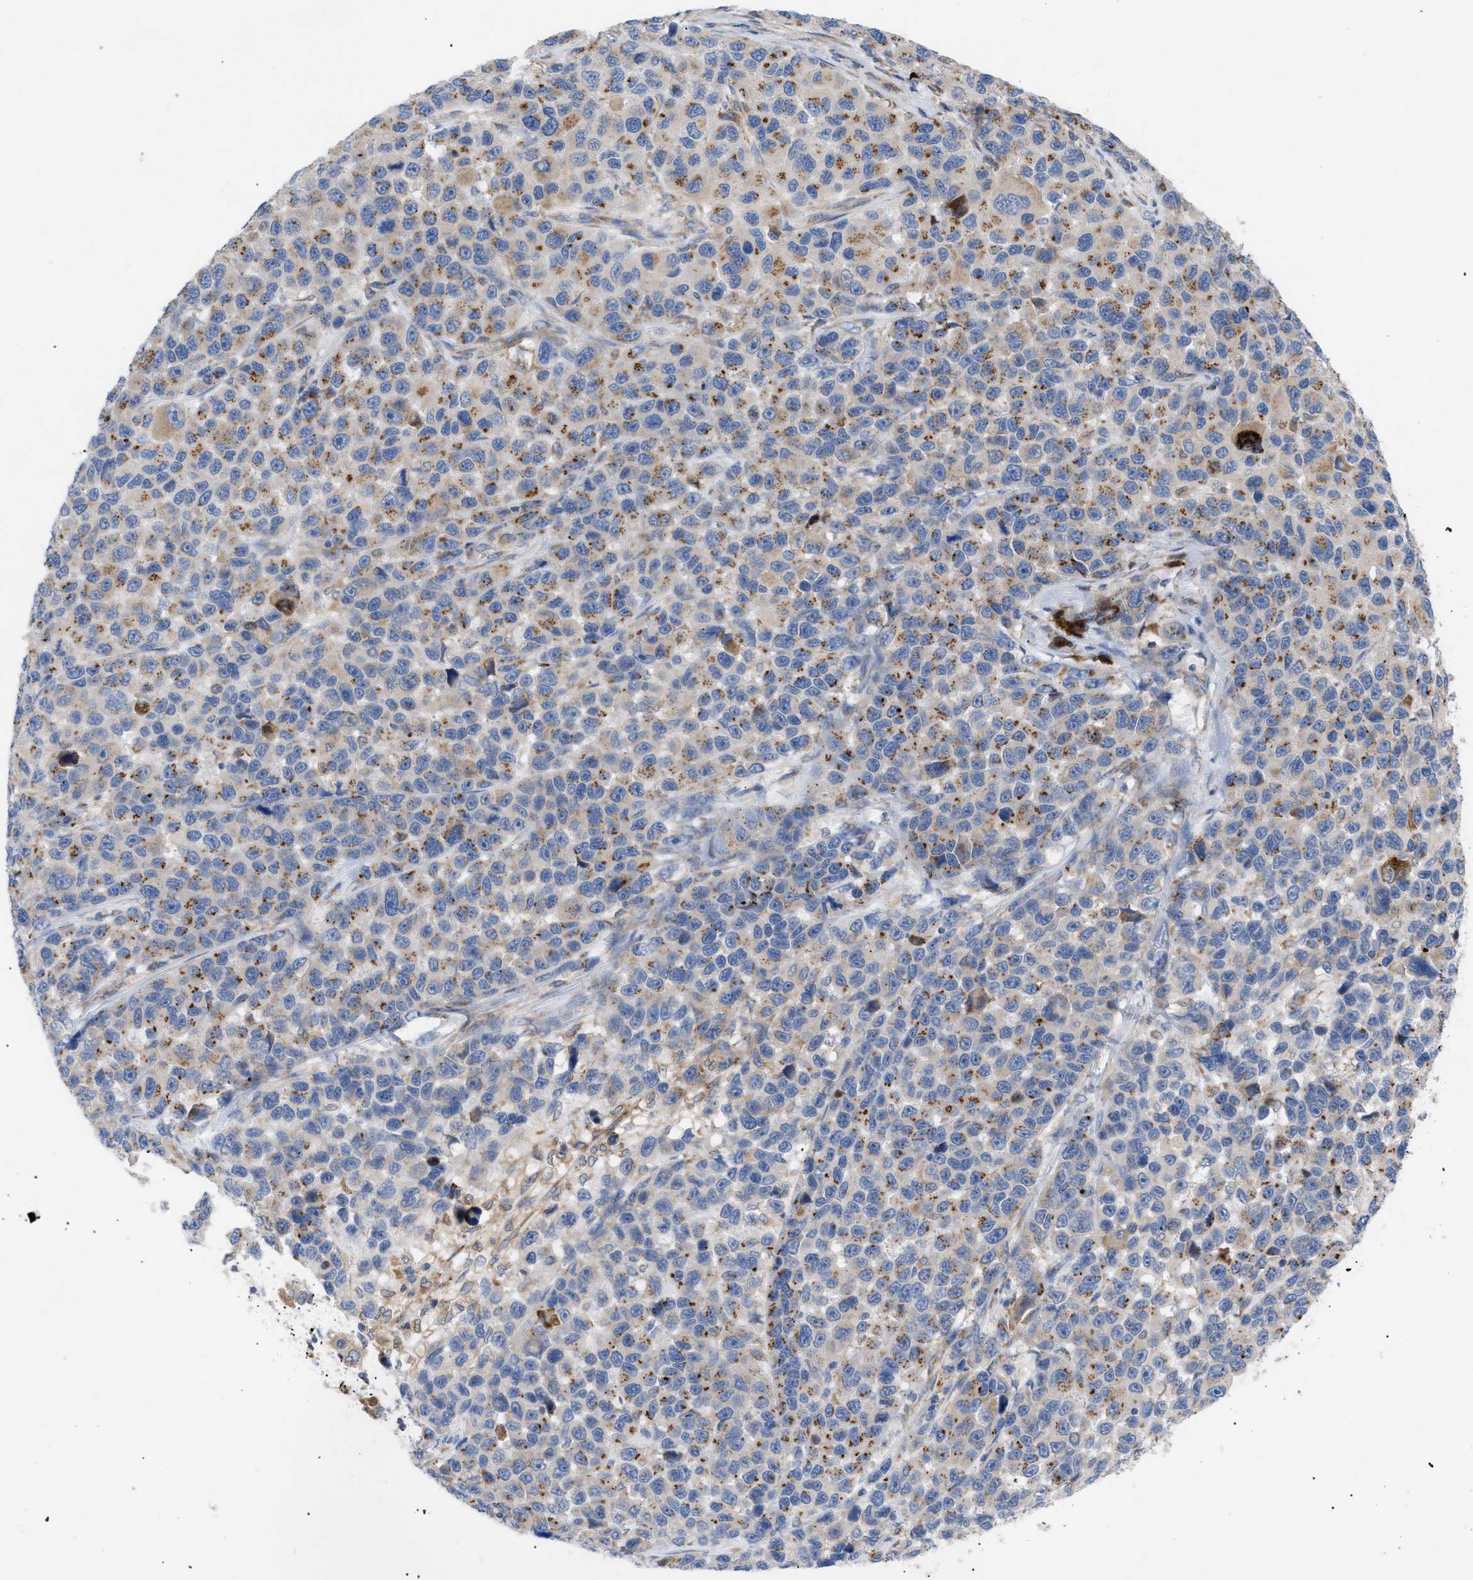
{"staining": {"intensity": "moderate", "quantity": ">75%", "location": "cytoplasmic/membranous"}, "tissue": "melanoma", "cell_type": "Tumor cells", "image_type": "cancer", "snomed": [{"axis": "morphology", "description": "Malignant melanoma, NOS"}, {"axis": "topography", "description": "Skin"}], "caption": "Brown immunohistochemical staining in melanoma exhibits moderate cytoplasmic/membranous positivity in about >75% of tumor cells.", "gene": "SLC50A1", "patient": {"sex": "male", "age": 53}}